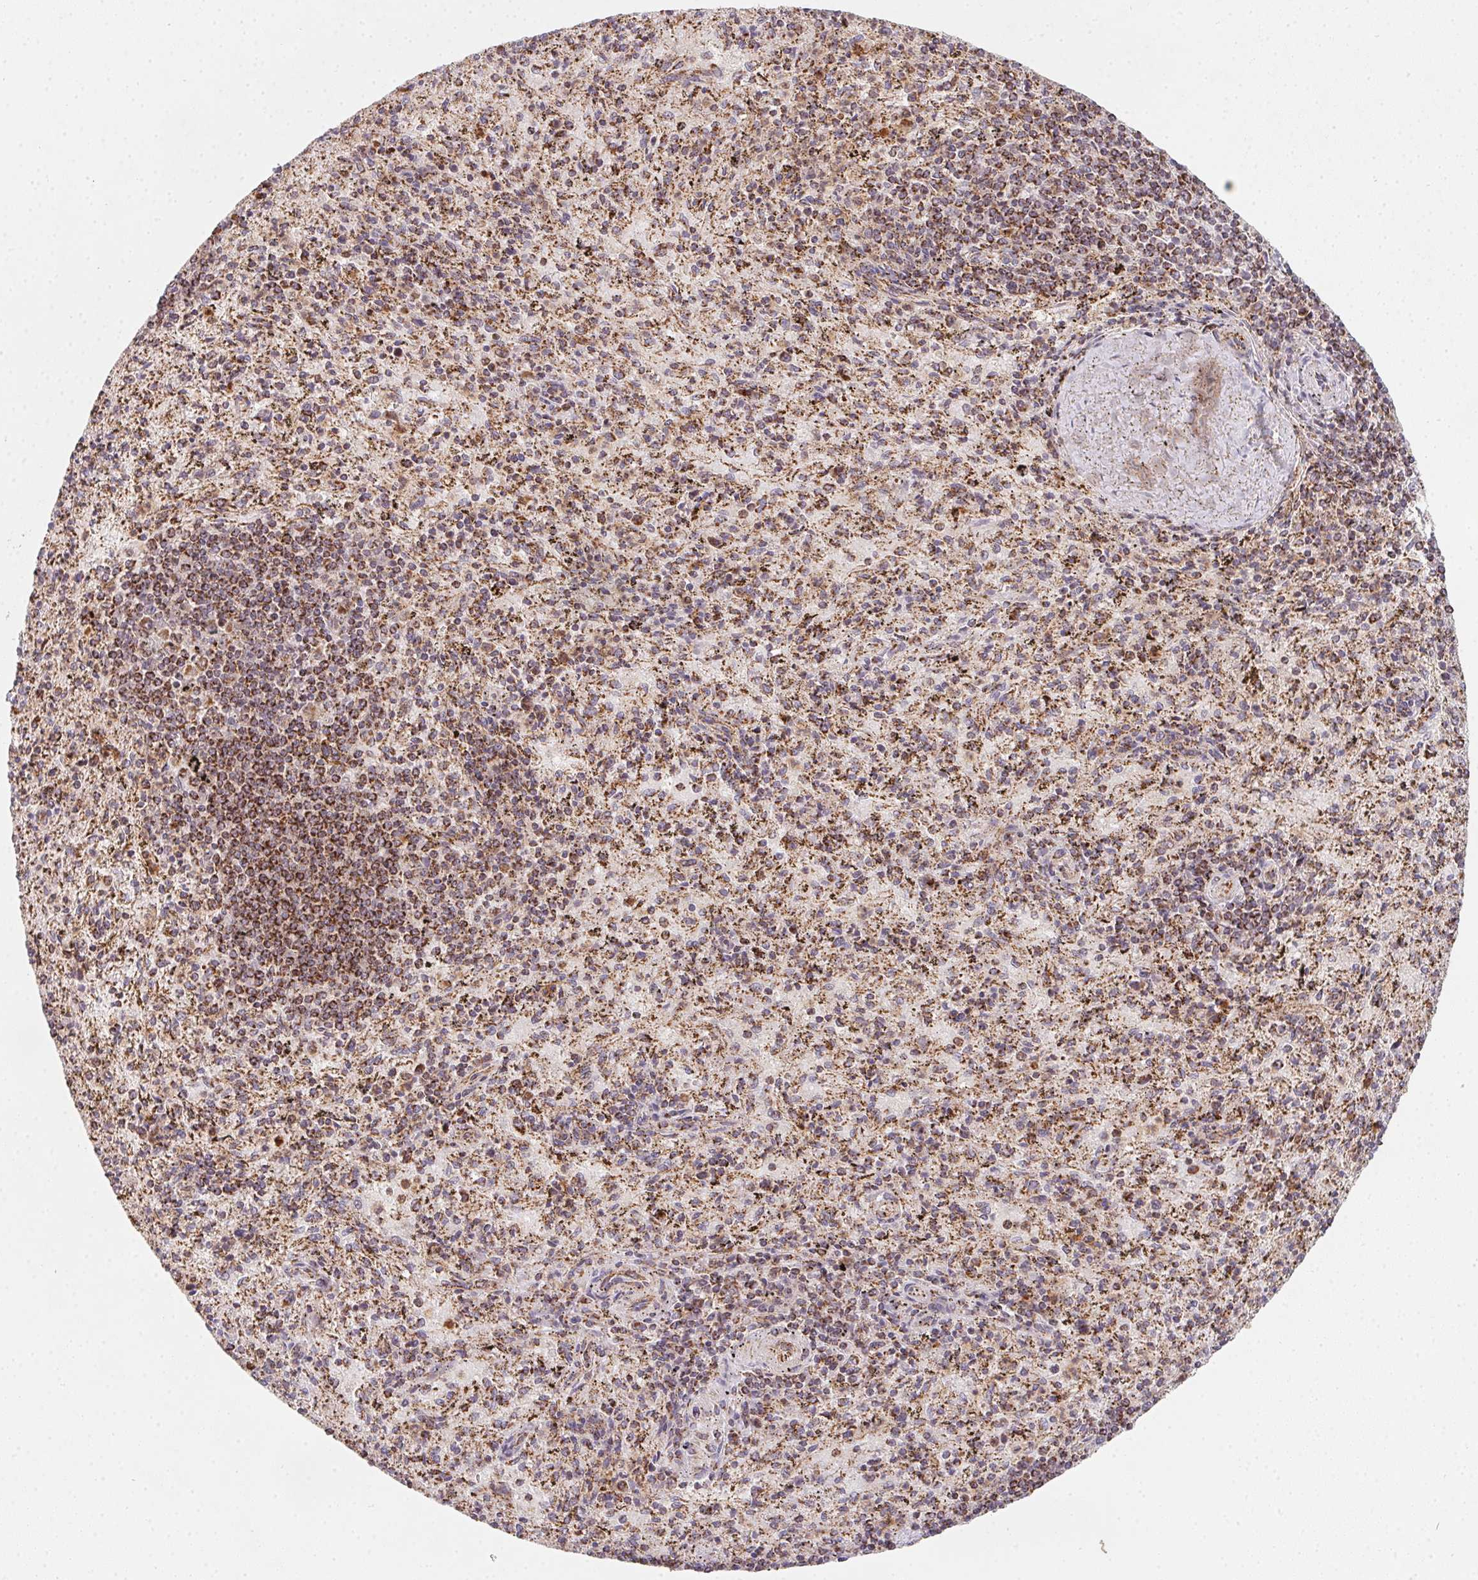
{"staining": {"intensity": "moderate", "quantity": "25%-75%", "location": "cytoplasmic/membranous"}, "tissue": "spleen", "cell_type": "Cells in red pulp", "image_type": "normal", "snomed": [{"axis": "morphology", "description": "Normal tissue, NOS"}, {"axis": "topography", "description": "Spleen"}], "caption": "Immunohistochemical staining of unremarkable human spleen shows moderate cytoplasmic/membranous protein expression in approximately 25%-75% of cells in red pulp.", "gene": "NDUFS6", "patient": {"sex": "male", "age": 57}}